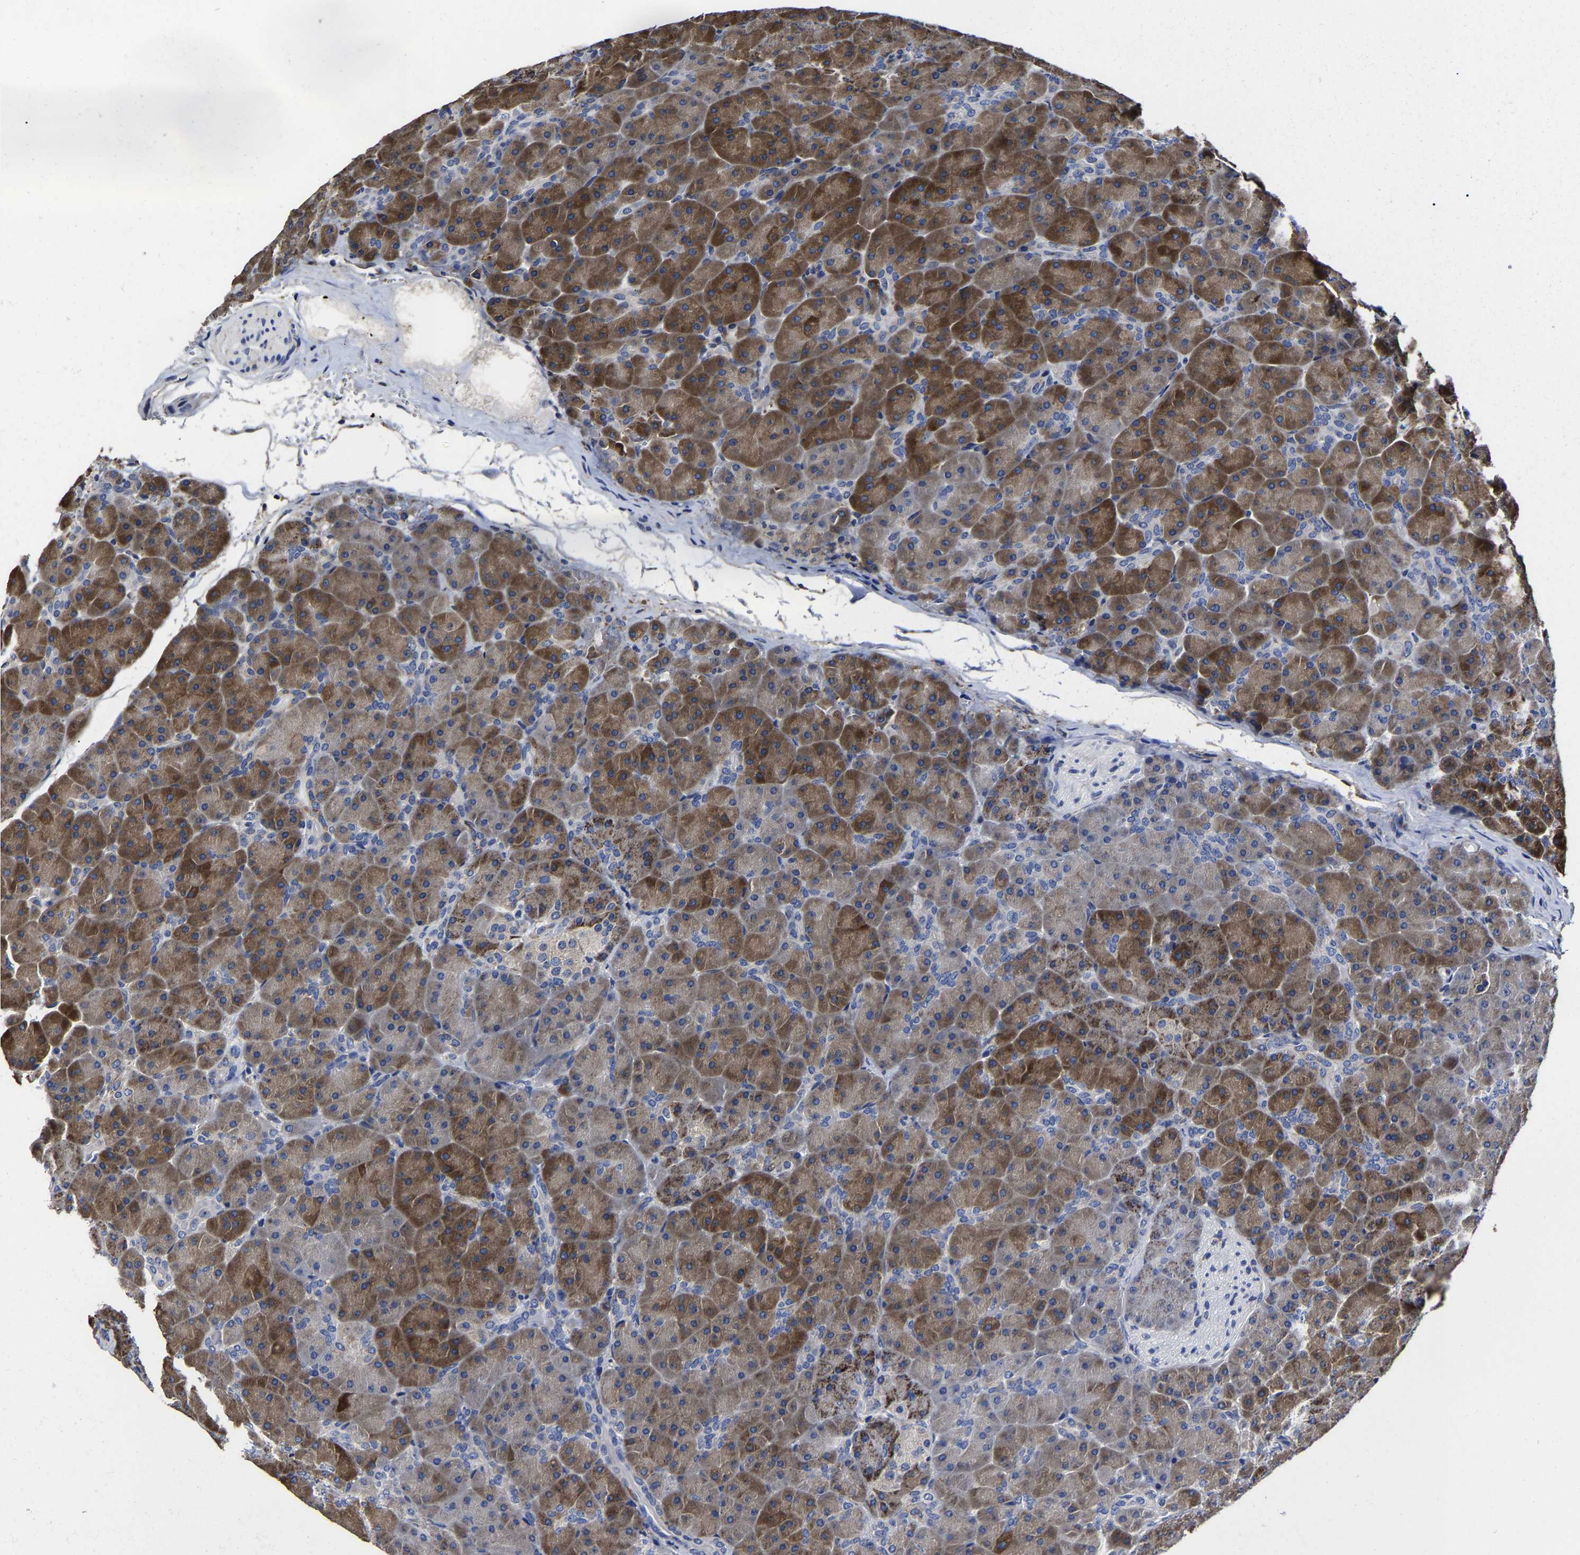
{"staining": {"intensity": "strong", "quantity": ">75%", "location": "cytoplasmic/membranous"}, "tissue": "pancreas", "cell_type": "Exocrine glandular cells", "image_type": "normal", "snomed": [{"axis": "morphology", "description": "Normal tissue, NOS"}, {"axis": "topography", "description": "Pancreas"}], "caption": "Pancreas stained with a brown dye reveals strong cytoplasmic/membranous positive expression in approximately >75% of exocrine glandular cells.", "gene": "AASS", "patient": {"sex": "male", "age": 66}}